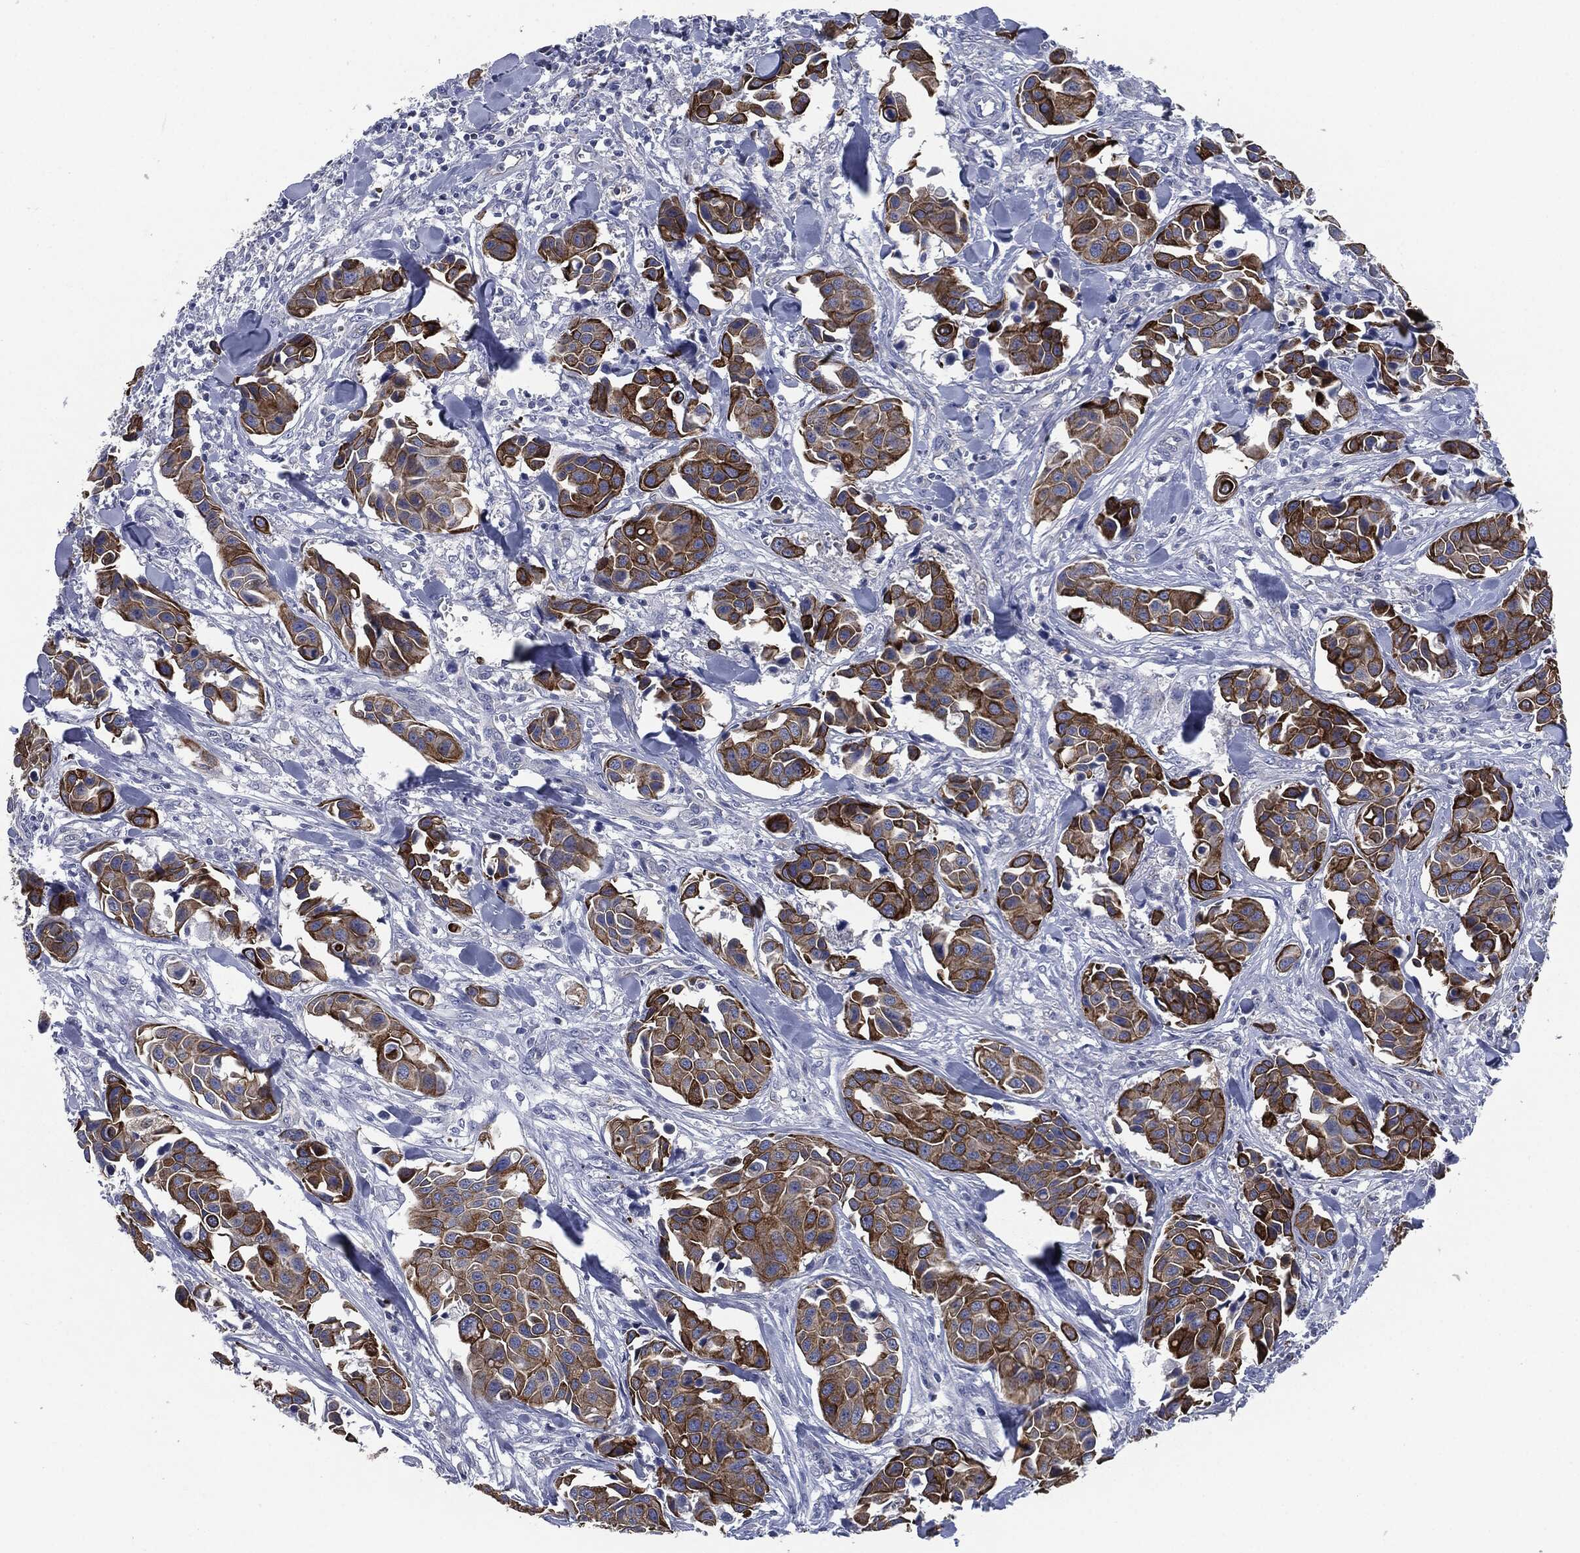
{"staining": {"intensity": "strong", "quantity": ">75%", "location": "cytoplasmic/membranous"}, "tissue": "head and neck cancer", "cell_type": "Tumor cells", "image_type": "cancer", "snomed": [{"axis": "morphology", "description": "Adenocarcinoma, NOS"}, {"axis": "topography", "description": "Head-Neck"}], "caption": "Protein expression analysis of human head and neck cancer (adenocarcinoma) reveals strong cytoplasmic/membranous staining in about >75% of tumor cells.", "gene": "SHROOM2", "patient": {"sex": "male", "age": 76}}